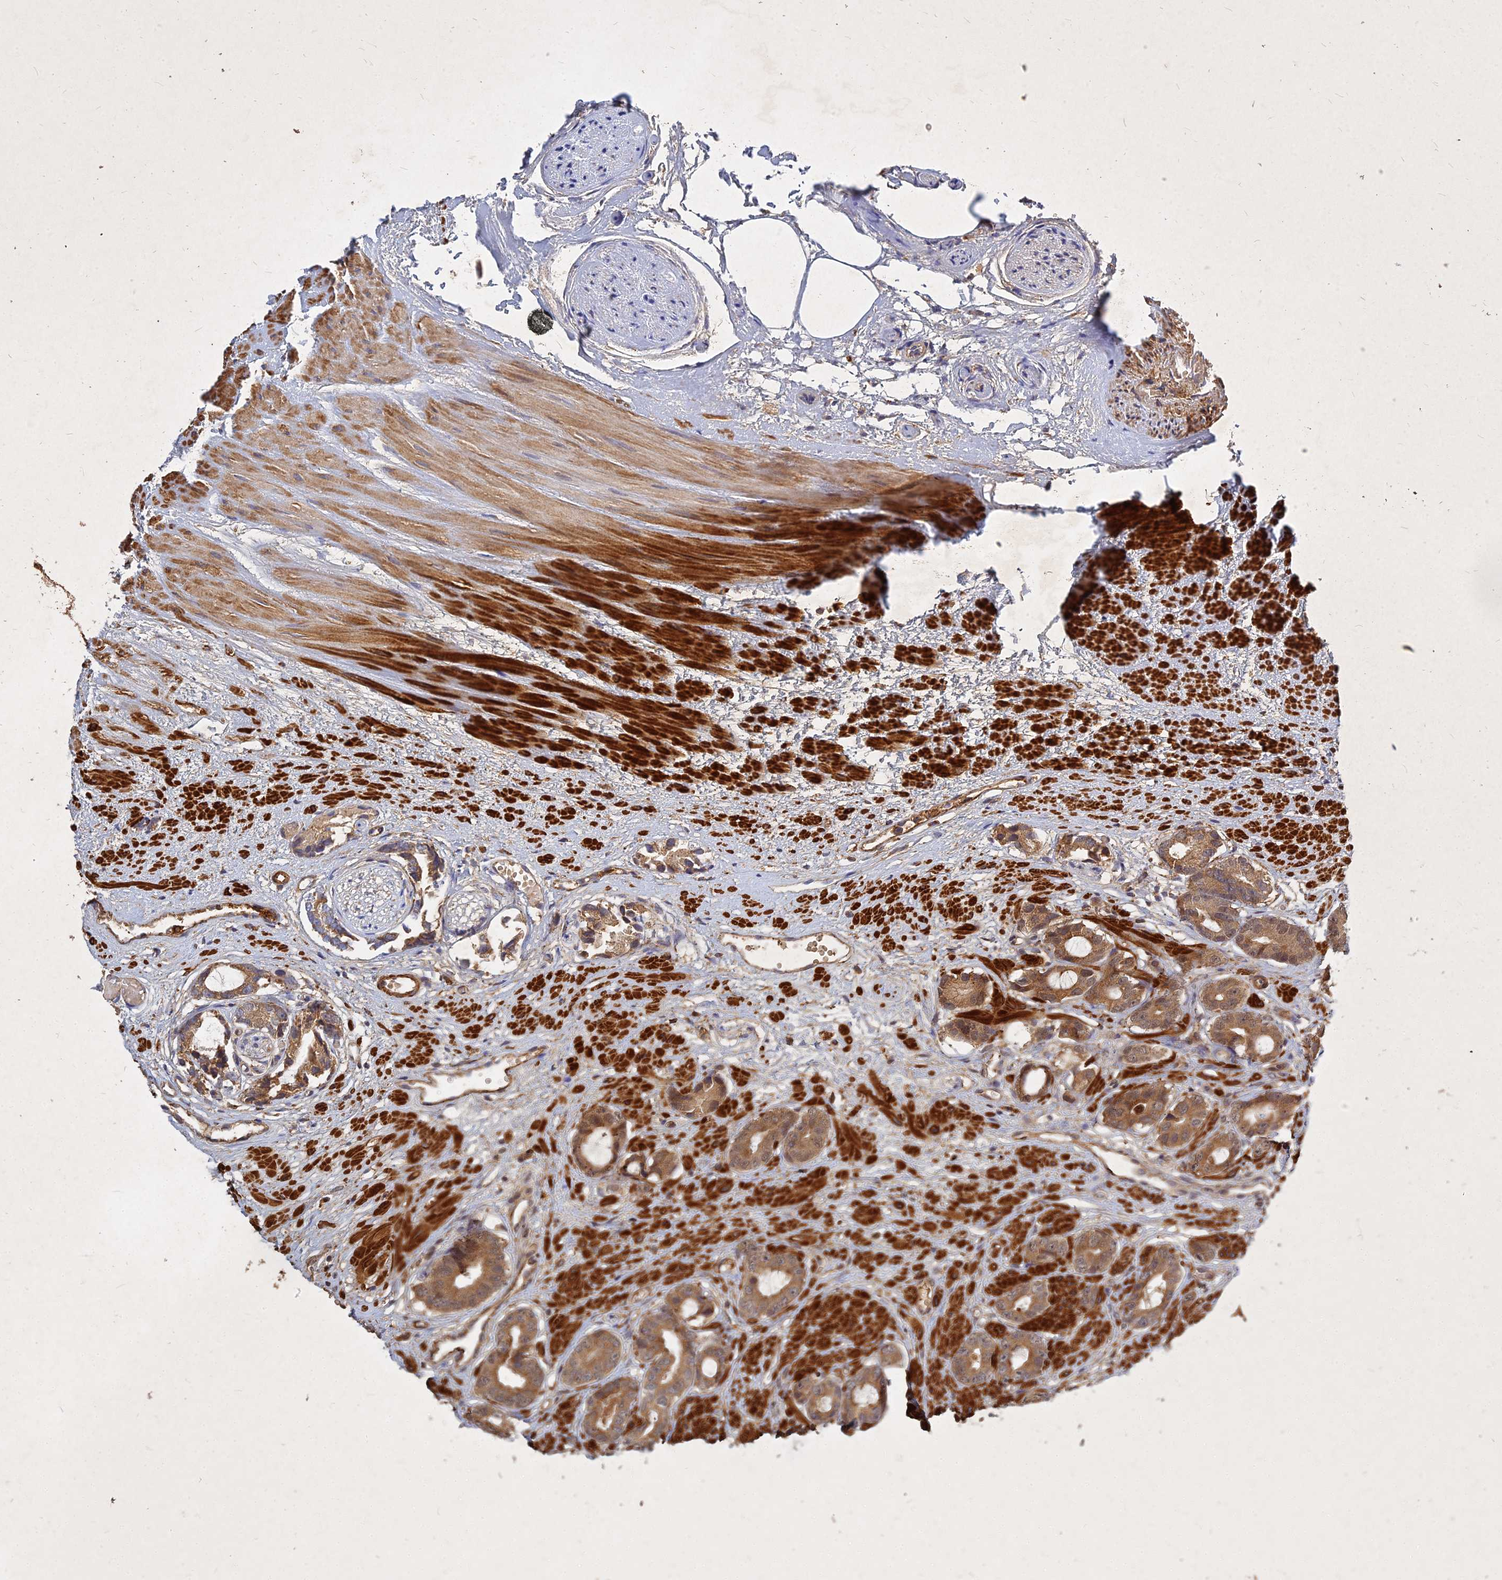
{"staining": {"intensity": "moderate", "quantity": ">75%", "location": "cytoplasmic/membranous"}, "tissue": "prostate cancer", "cell_type": "Tumor cells", "image_type": "cancer", "snomed": [{"axis": "morphology", "description": "Adenocarcinoma, Low grade"}, {"axis": "topography", "description": "Prostate"}], "caption": "Brown immunohistochemical staining in human prostate cancer reveals moderate cytoplasmic/membranous staining in approximately >75% of tumor cells. (Brightfield microscopy of DAB IHC at high magnification).", "gene": "UBE2W", "patient": {"sex": "male", "age": 64}}